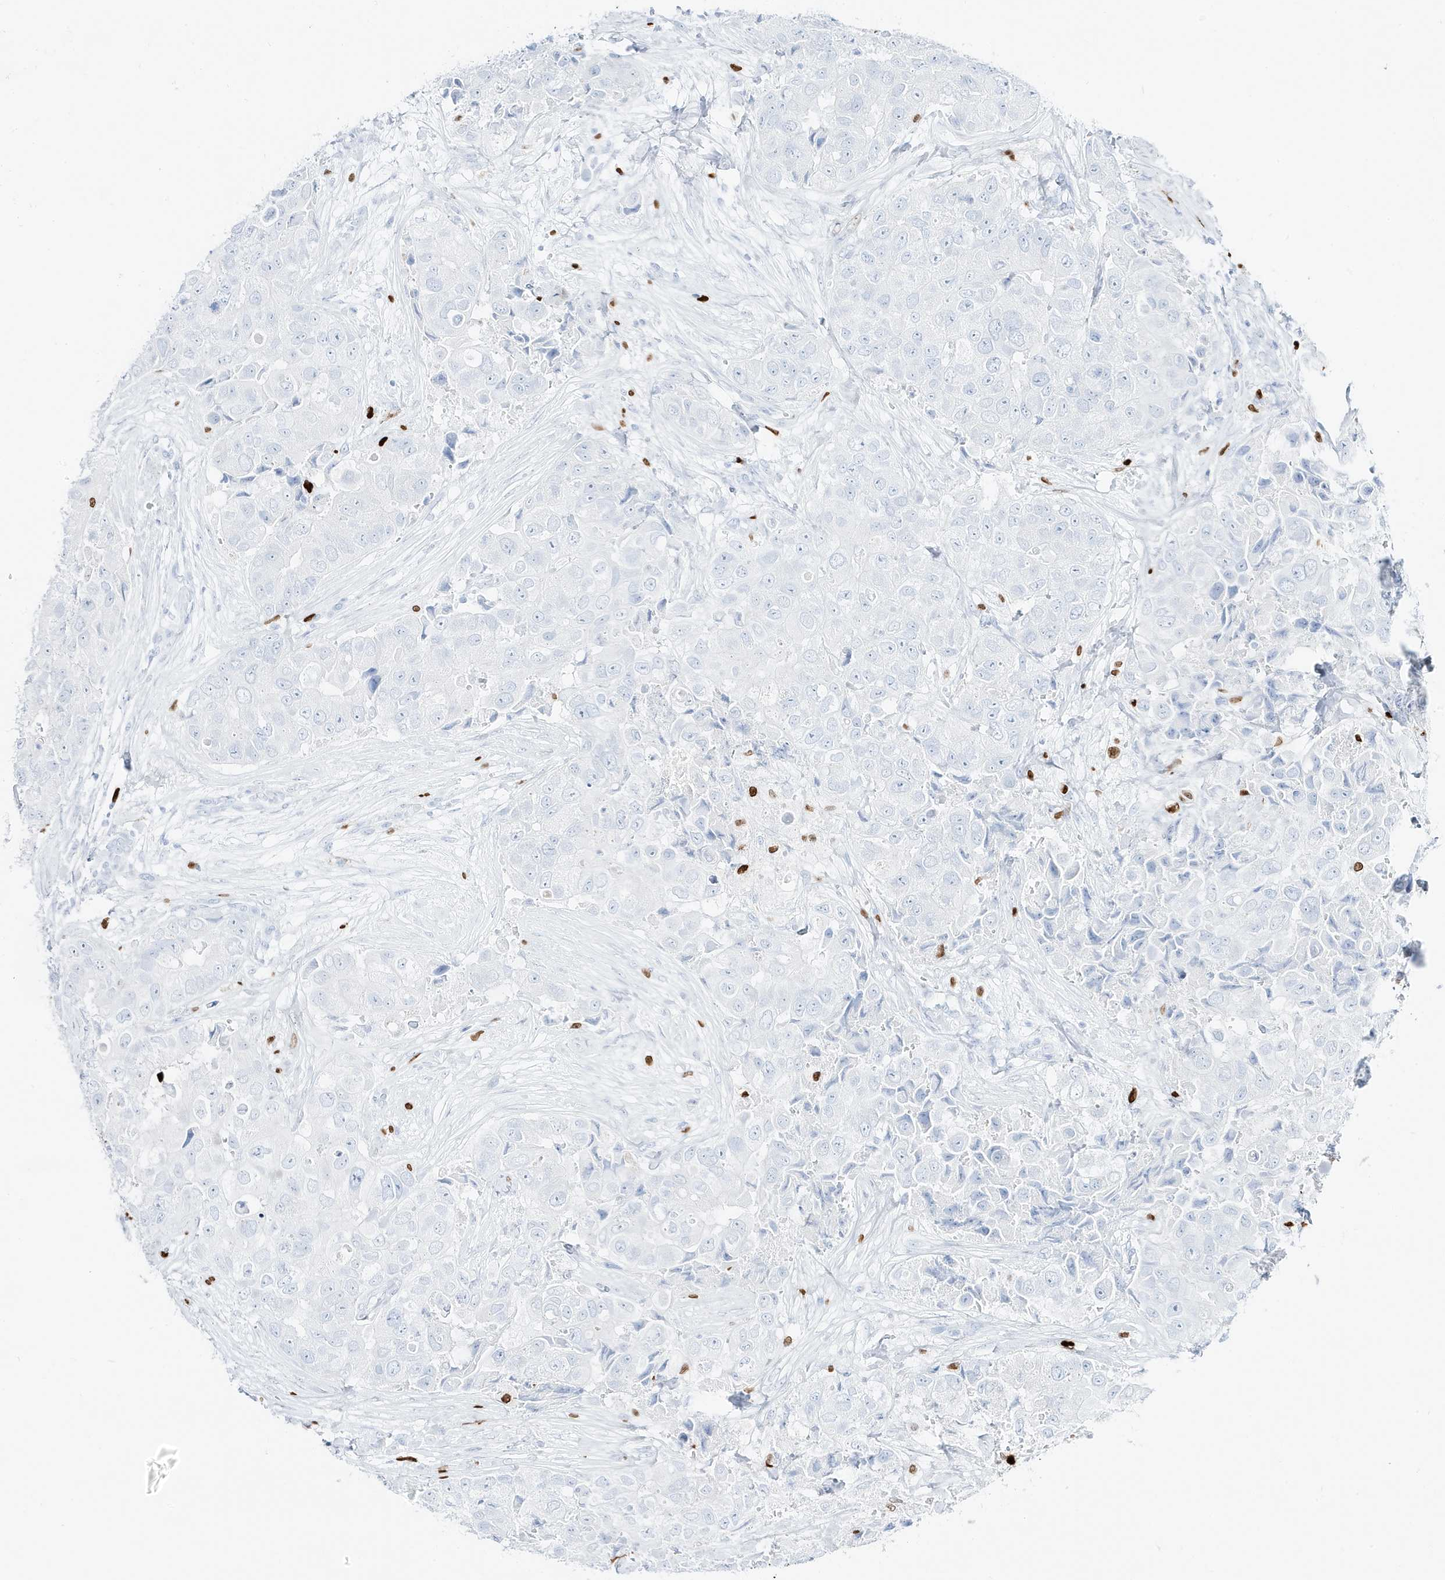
{"staining": {"intensity": "negative", "quantity": "none", "location": "none"}, "tissue": "breast cancer", "cell_type": "Tumor cells", "image_type": "cancer", "snomed": [{"axis": "morphology", "description": "Duct carcinoma"}, {"axis": "topography", "description": "Breast"}], "caption": "Human breast cancer stained for a protein using immunohistochemistry reveals no positivity in tumor cells.", "gene": "MNDA", "patient": {"sex": "female", "age": 62}}